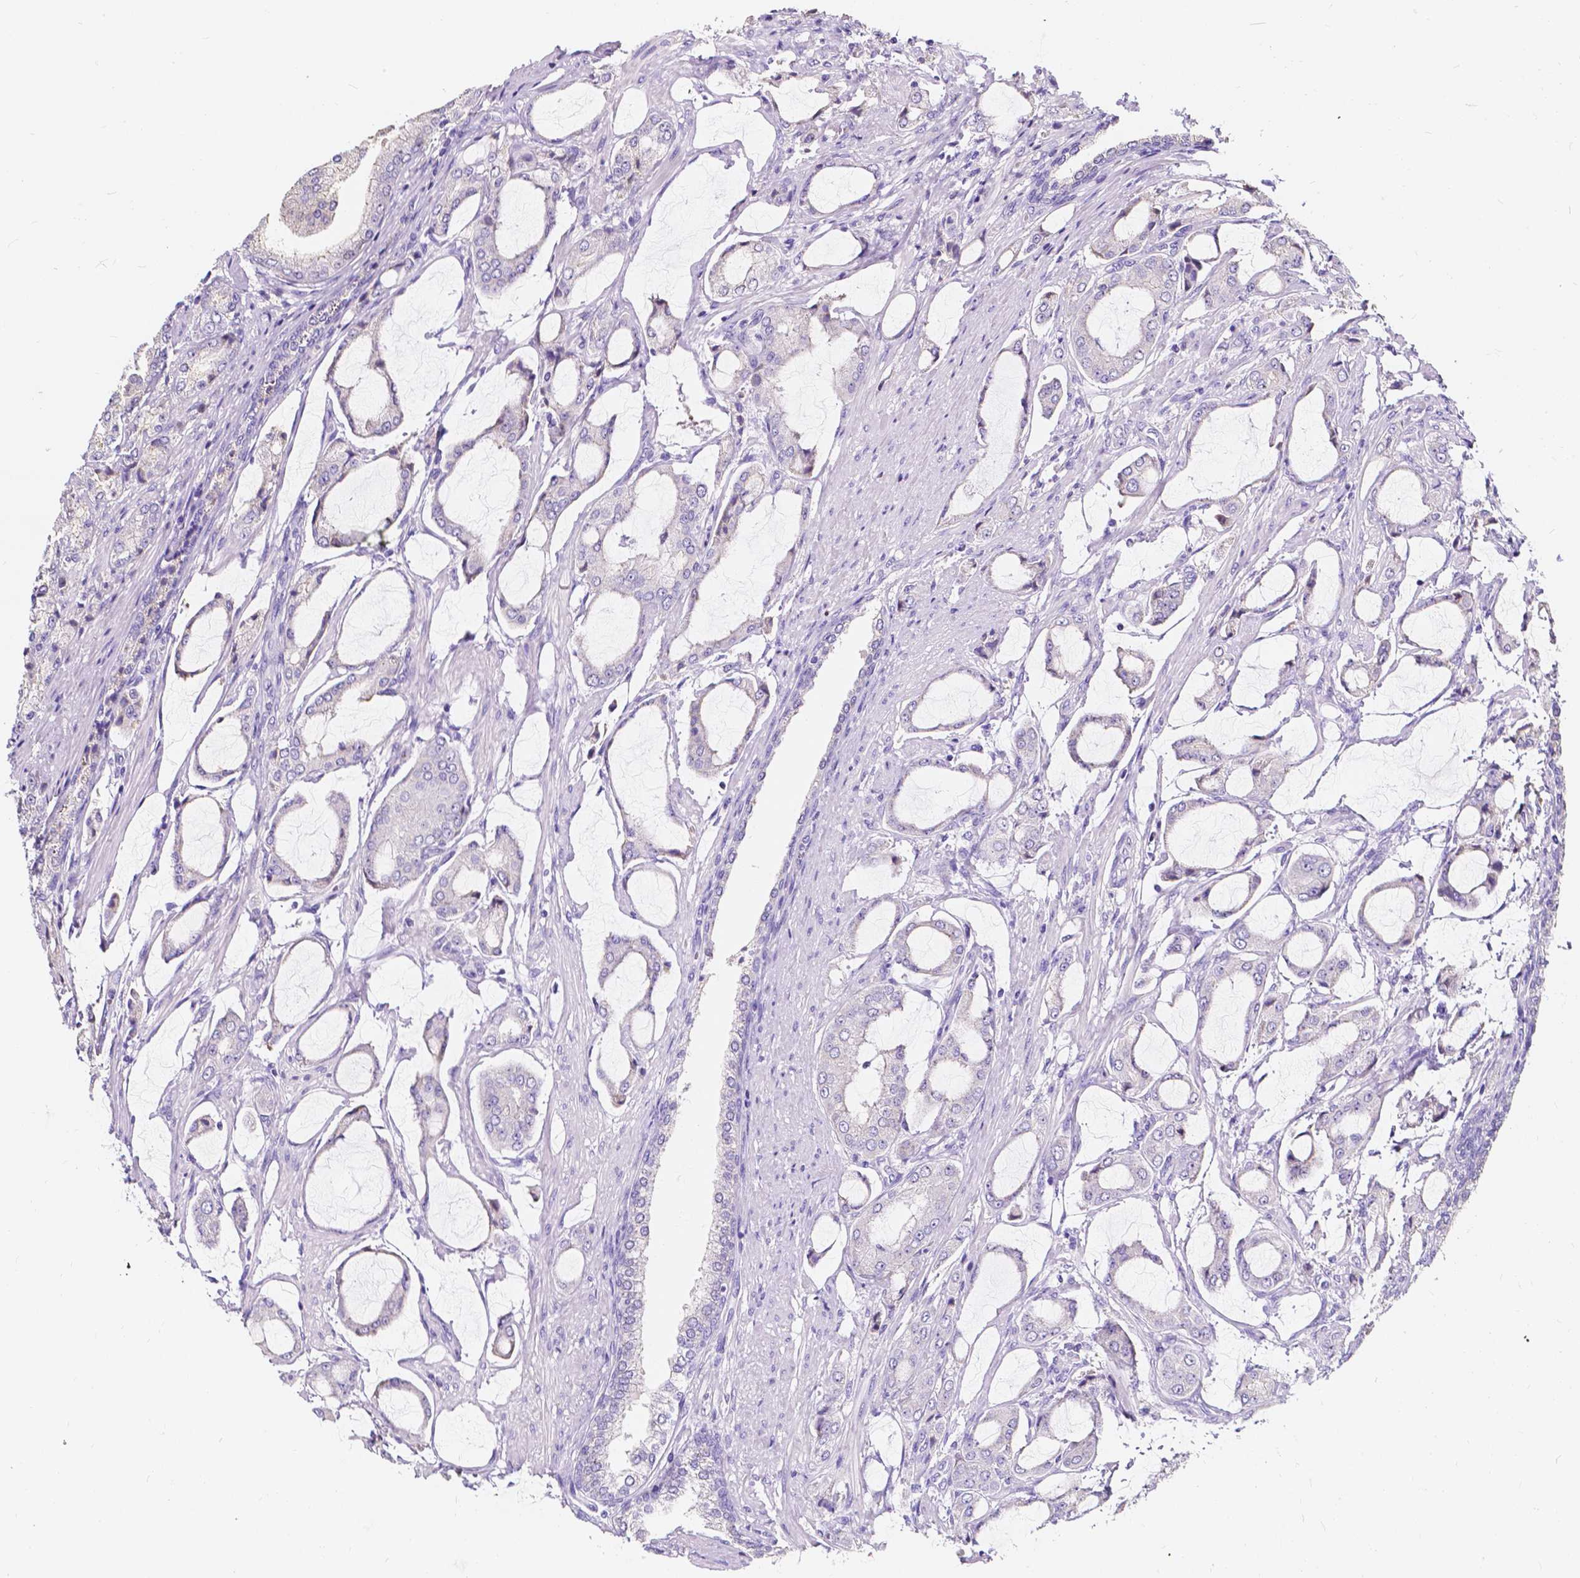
{"staining": {"intensity": "negative", "quantity": "none", "location": "none"}, "tissue": "prostate cancer", "cell_type": "Tumor cells", "image_type": "cancer", "snomed": [{"axis": "morphology", "description": "Adenocarcinoma, NOS"}, {"axis": "topography", "description": "Prostate"}], "caption": "A photomicrograph of human adenocarcinoma (prostate) is negative for staining in tumor cells.", "gene": "CLSTN2", "patient": {"sex": "male", "age": 63}}